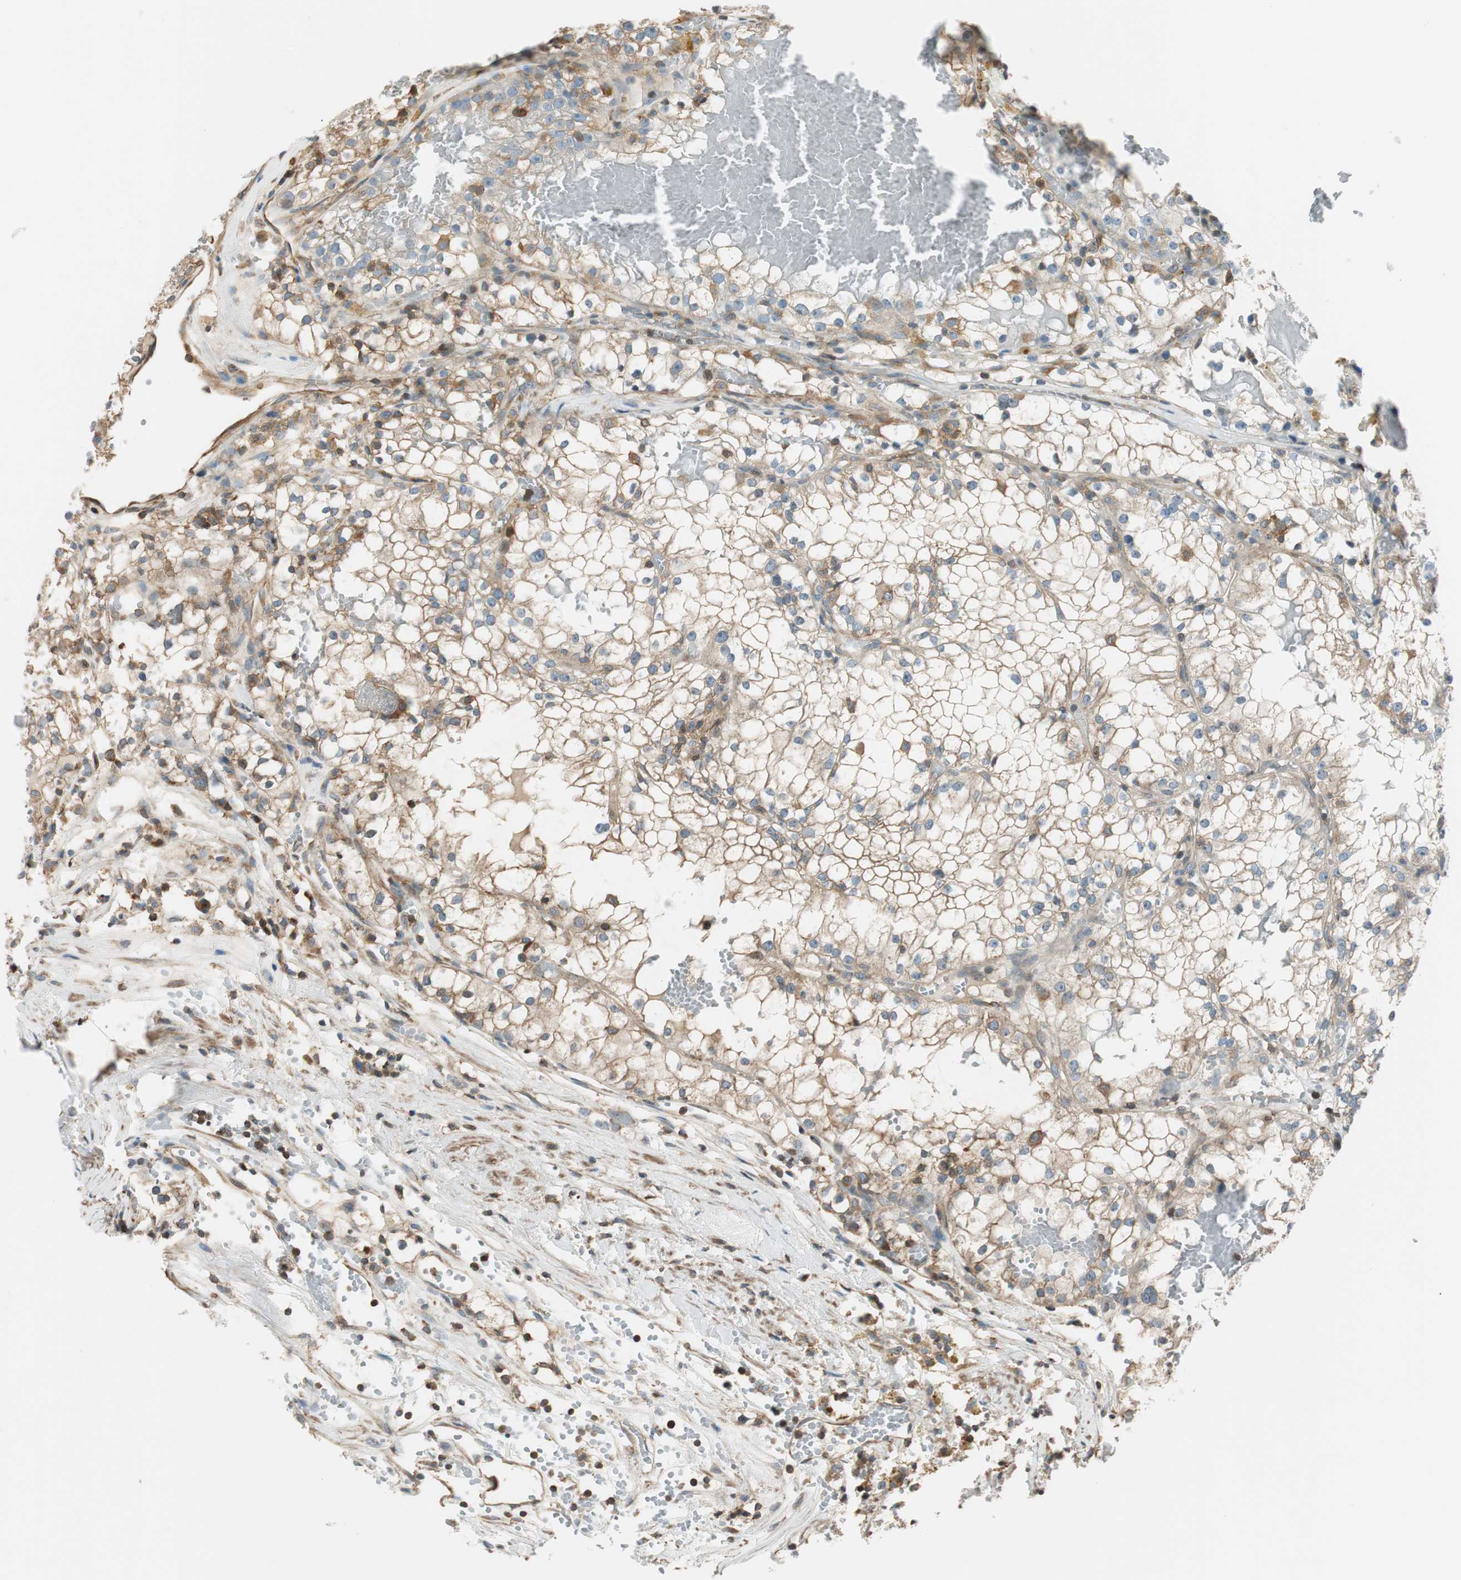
{"staining": {"intensity": "moderate", "quantity": "25%-75%", "location": "cytoplasmic/membranous"}, "tissue": "renal cancer", "cell_type": "Tumor cells", "image_type": "cancer", "snomed": [{"axis": "morphology", "description": "Adenocarcinoma, NOS"}, {"axis": "topography", "description": "Kidney"}], "caption": "This histopathology image exhibits immunohistochemistry (IHC) staining of adenocarcinoma (renal), with medium moderate cytoplasmic/membranous positivity in about 25%-75% of tumor cells.", "gene": "PI4K2B", "patient": {"sex": "male", "age": 56}}